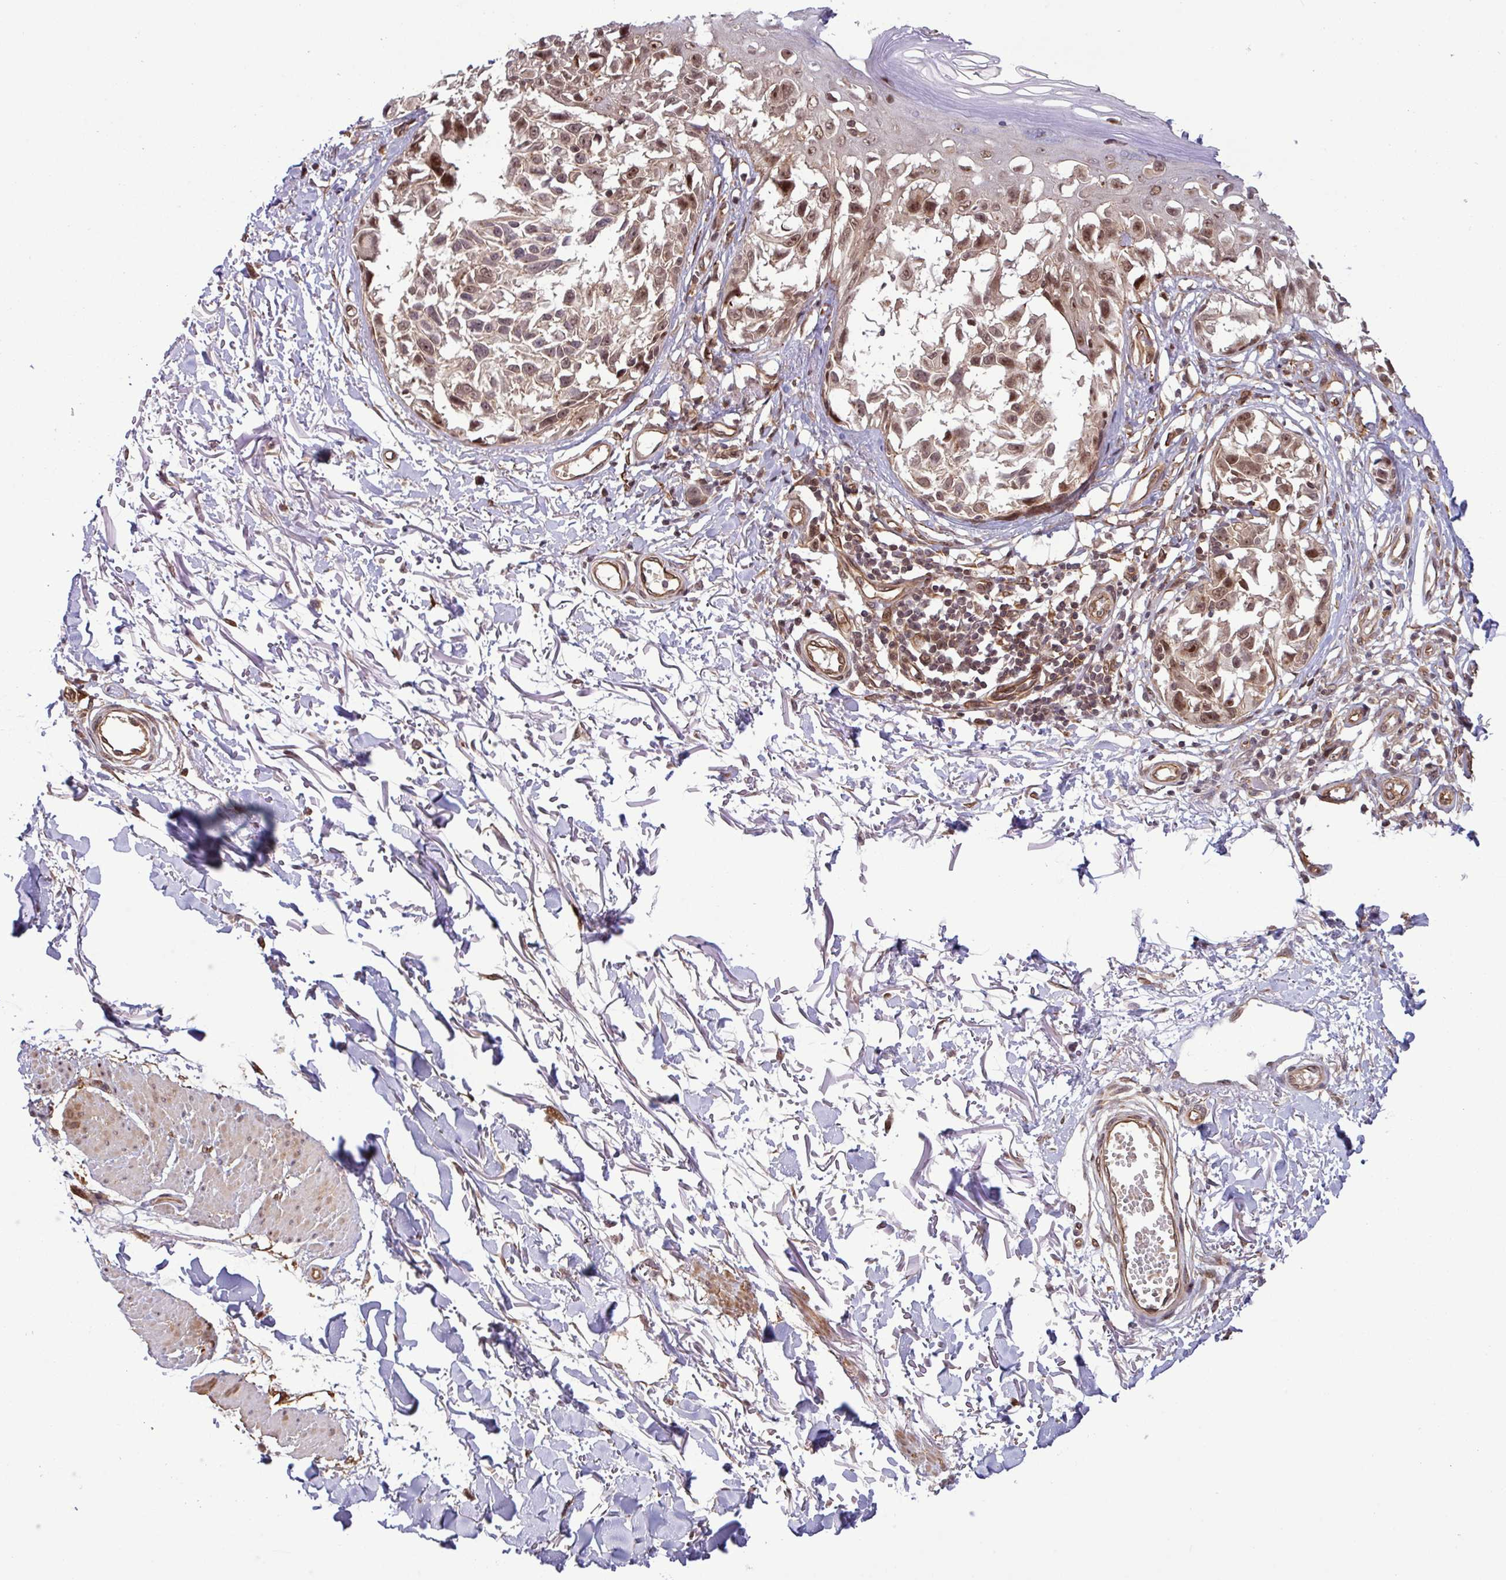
{"staining": {"intensity": "weak", "quantity": ">75%", "location": "cytoplasmic/membranous,nuclear"}, "tissue": "melanoma", "cell_type": "Tumor cells", "image_type": "cancer", "snomed": [{"axis": "morphology", "description": "Malignant melanoma, NOS"}, {"axis": "topography", "description": "Skin"}], "caption": "Protein expression analysis of human malignant melanoma reveals weak cytoplasmic/membranous and nuclear expression in approximately >75% of tumor cells.", "gene": "C7orf50", "patient": {"sex": "male", "age": 73}}